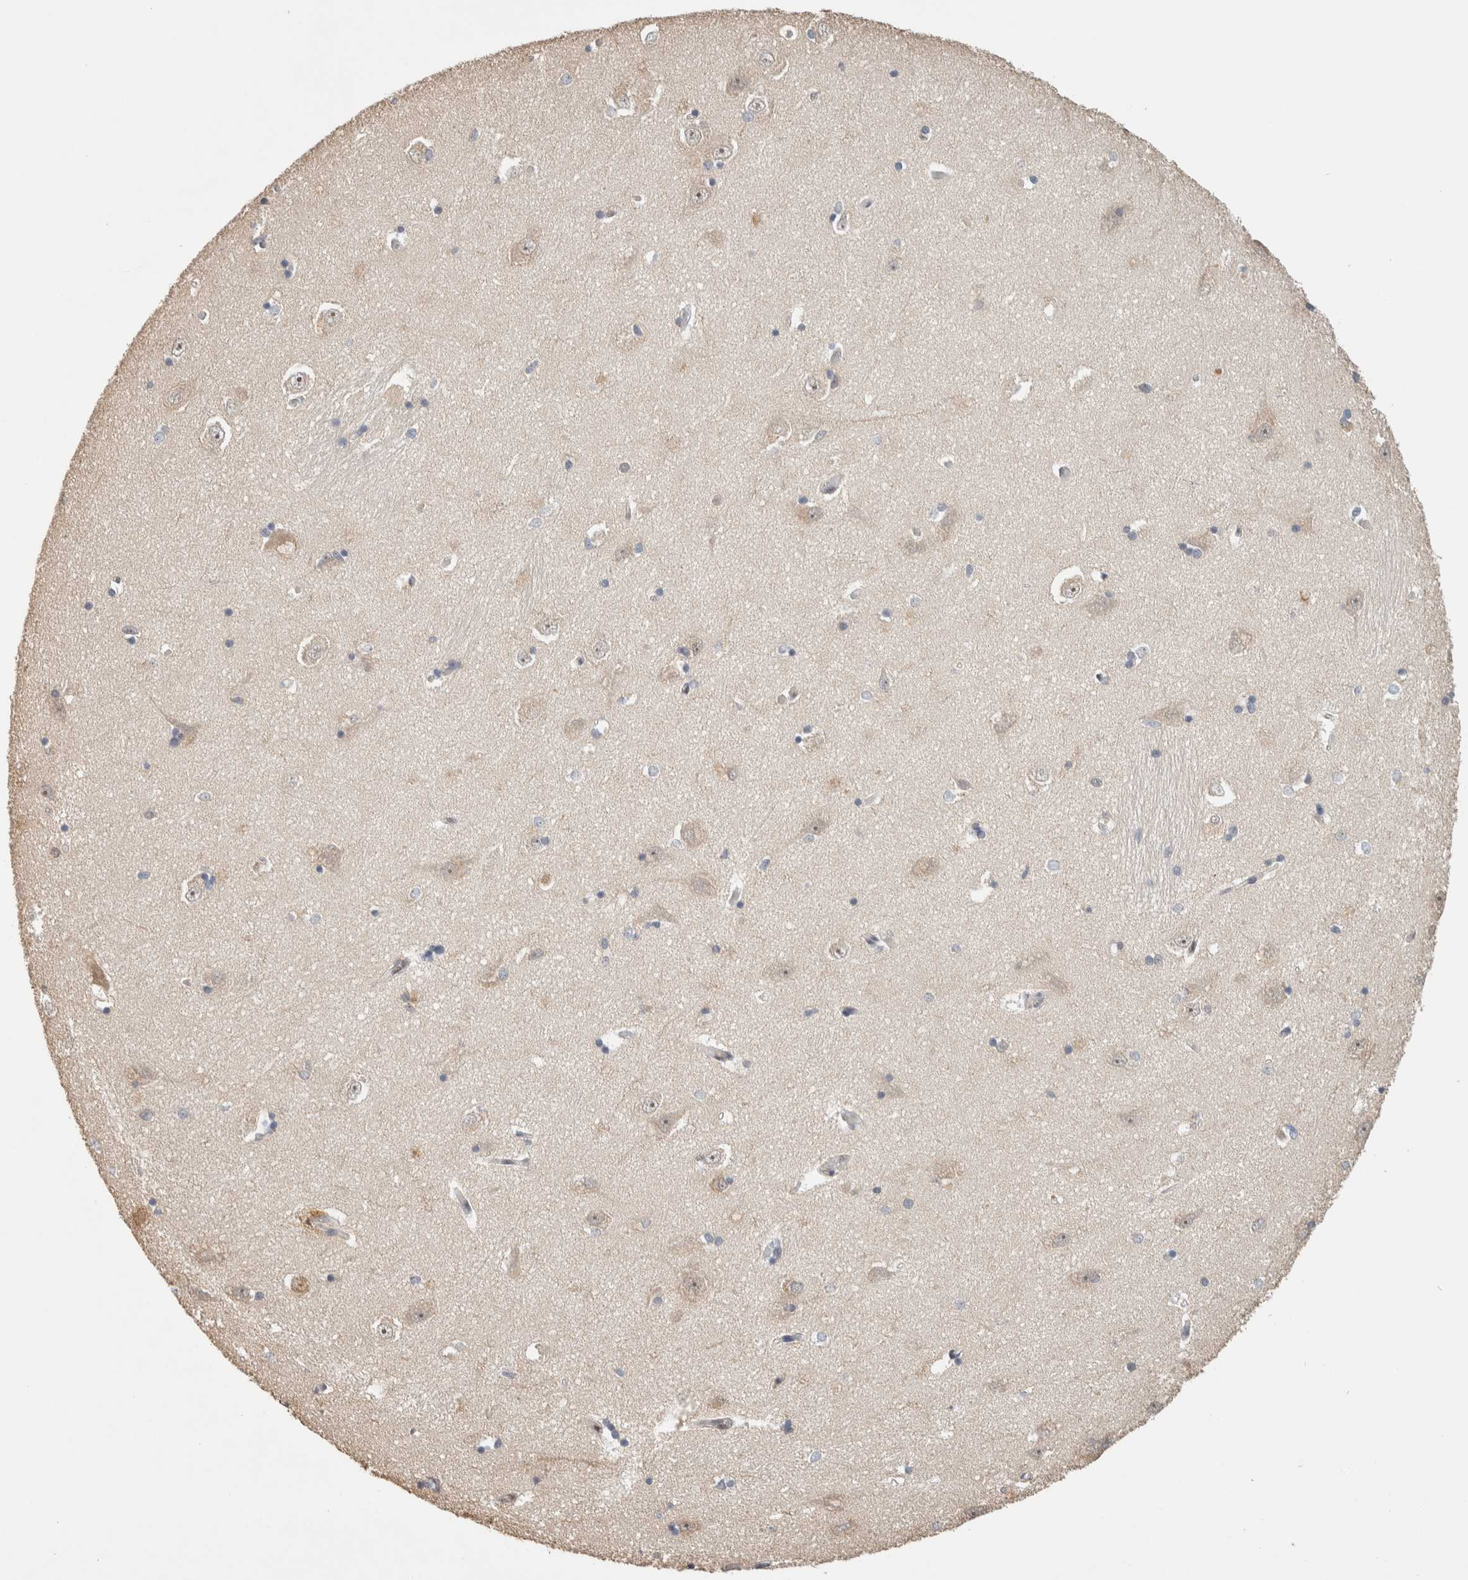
{"staining": {"intensity": "negative", "quantity": "none", "location": "none"}, "tissue": "hippocampus", "cell_type": "Glial cells", "image_type": "normal", "snomed": [{"axis": "morphology", "description": "Normal tissue, NOS"}, {"axis": "topography", "description": "Hippocampus"}], "caption": "IHC of benign hippocampus exhibits no expression in glial cells.", "gene": "PUS7", "patient": {"sex": "male", "age": 45}}